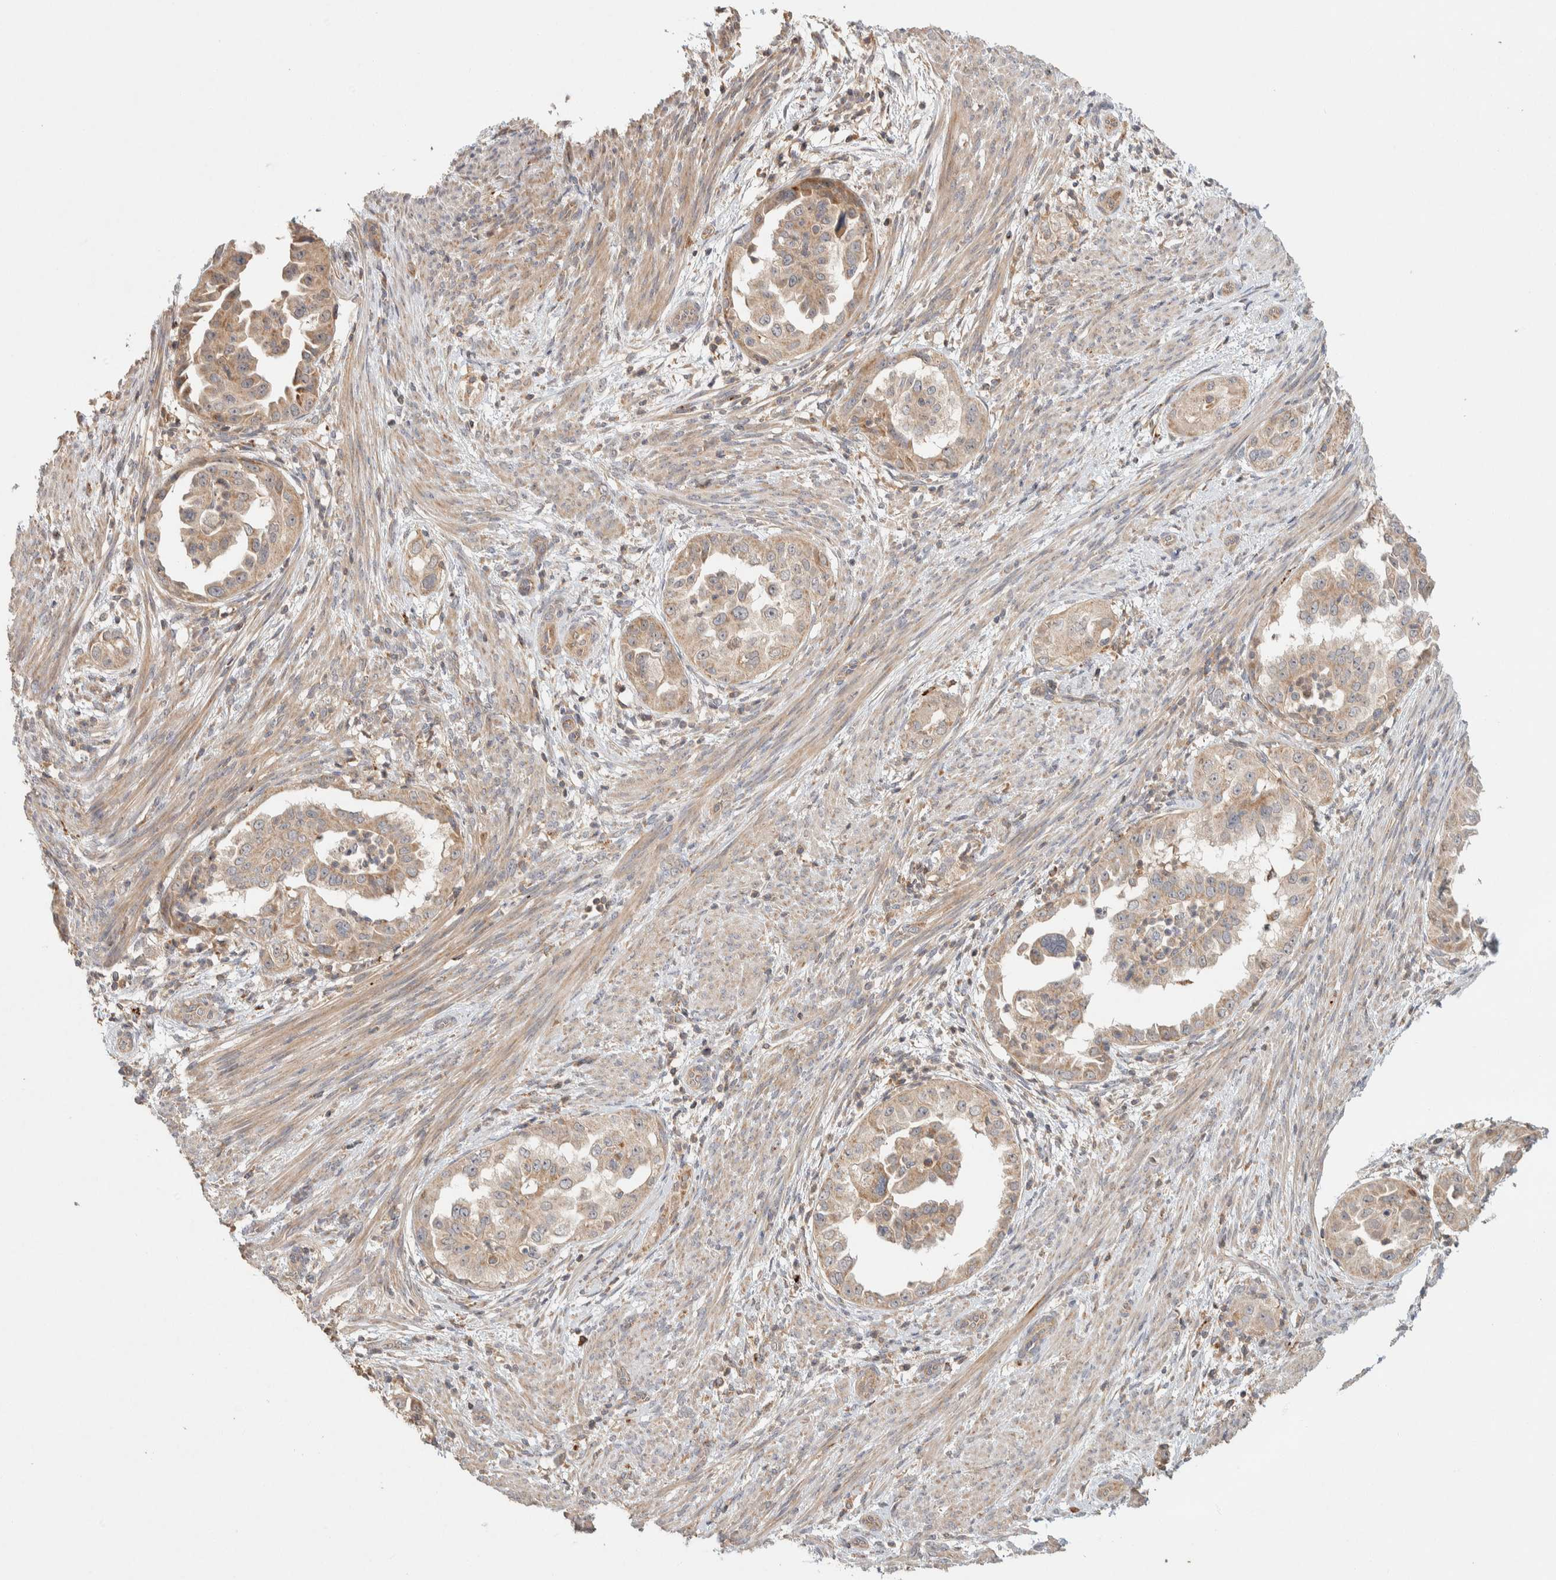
{"staining": {"intensity": "weak", "quantity": ">75%", "location": "cytoplasmic/membranous"}, "tissue": "endometrial cancer", "cell_type": "Tumor cells", "image_type": "cancer", "snomed": [{"axis": "morphology", "description": "Adenocarcinoma, NOS"}, {"axis": "topography", "description": "Endometrium"}], "caption": "Immunohistochemistry photomicrograph of neoplastic tissue: human endometrial cancer stained using immunohistochemistry displays low levels of weak protein expression localized specifically in the cytoplasmic/membranous of tumor cells, appearing as a cytoplasmic/membranous brown color.", "gene": "KIF9", "patient": {"sex": "female", "age": 85}}